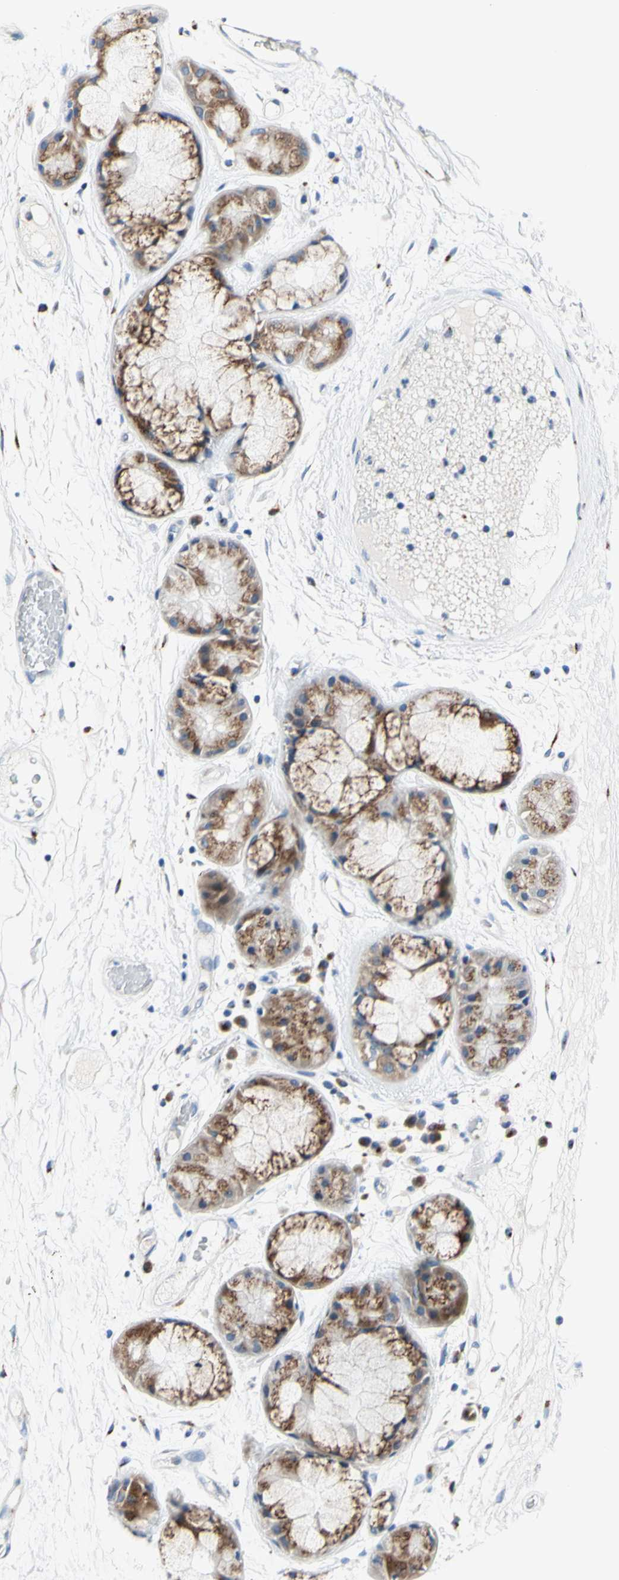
{"staining": {"intensity": "moderate", "quantity": "25%-75%", "location": "cytoplasmic/membranous"}, "tissue": "bronchus", "cell_type": "Respiratory epithelial cells", "image_type": "normal", "snomed": [{"axis": "morphology", "description": "Normal tissue, NOS"}, {"axis": "topography", "description": "Bronchus"}], "caption": "Protein analysis of benign bronchus displays moderate cytoplasmic/membranous expression in approximately 25%-75% of respiratory epithelial cells.", "gene": "GALNT2", "patient": {"sex": "male", "age": 66}}